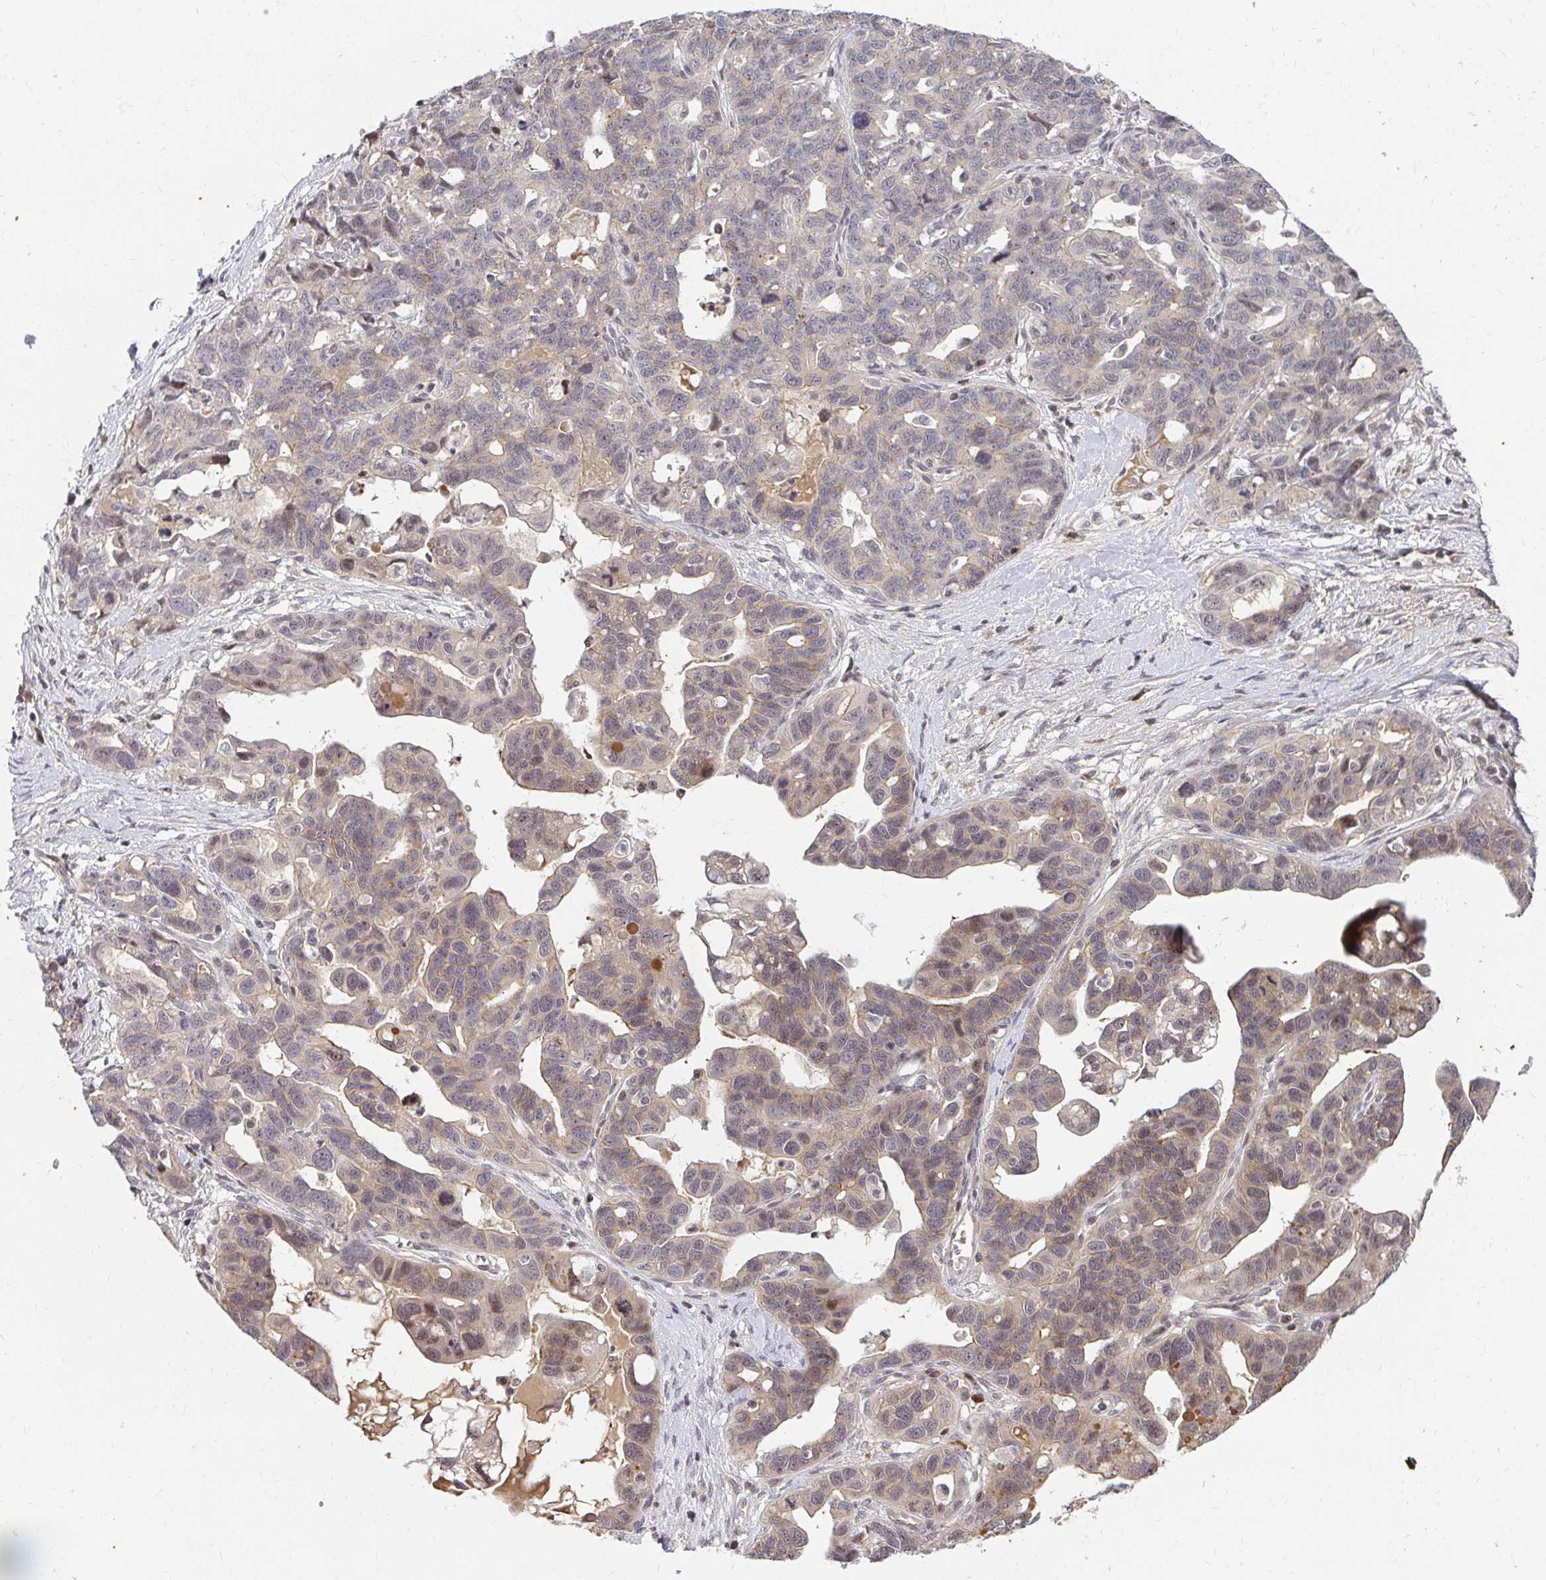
{"staining": {"intensity": "weak", "quantity": "<25%", "location": "nuclear"}, "tissue": "ovarian cancer", "cell_type": "Tumor cells", "image_type": "cancer", "snomed": [{"axis": "morphology", "description": "Cystadenocarcinoma, serous, NOS"}, {"axis": "topography", "description": "Ovary"}], "caption": "This is an immunohistochemistry (IHC) micrograph of human serous cystadenocarcinoma (ovarian). There is no positivity in tumor cells.", "gene": "ANK3", "patient": {"sex": "female", "age": 69}}